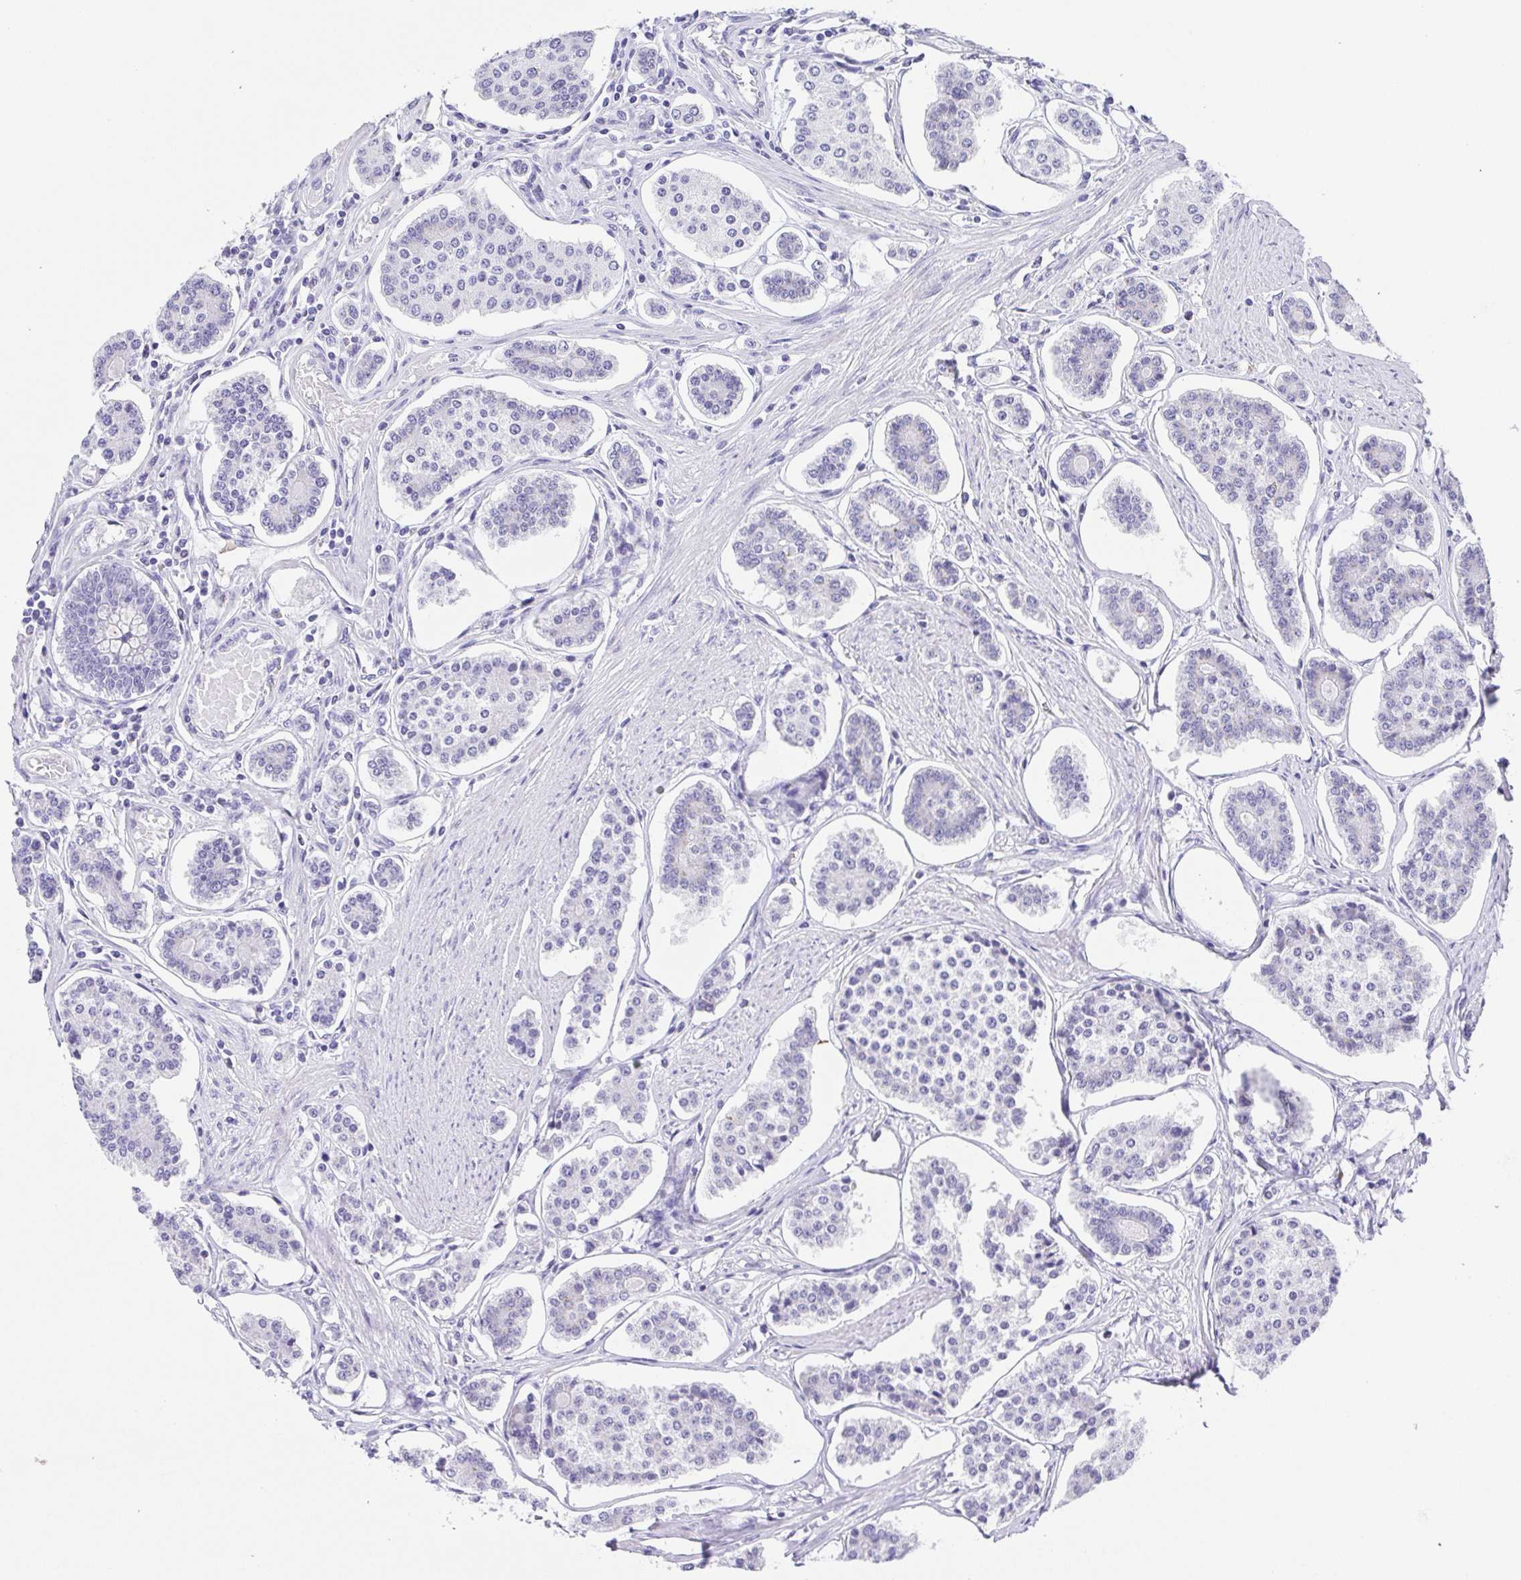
{"staining": {"intensity": "negative", "quantity": "none", "location": "none"}, "tissue": "carcinoid", "cell_type": "Tumor cells", "image_type": "cancer", "snomed": [{"axis": "morphology", "description": "Carcinoid, malignant, NOS"}, {"axis": "topography", "description": "Small intestine"}], "caption": "A histopathology image of human carcinoid (malignant) is negative for staining in tumor cells.", "gene": "SPATA4", "patient": {"sex": "female", "age": 65}}